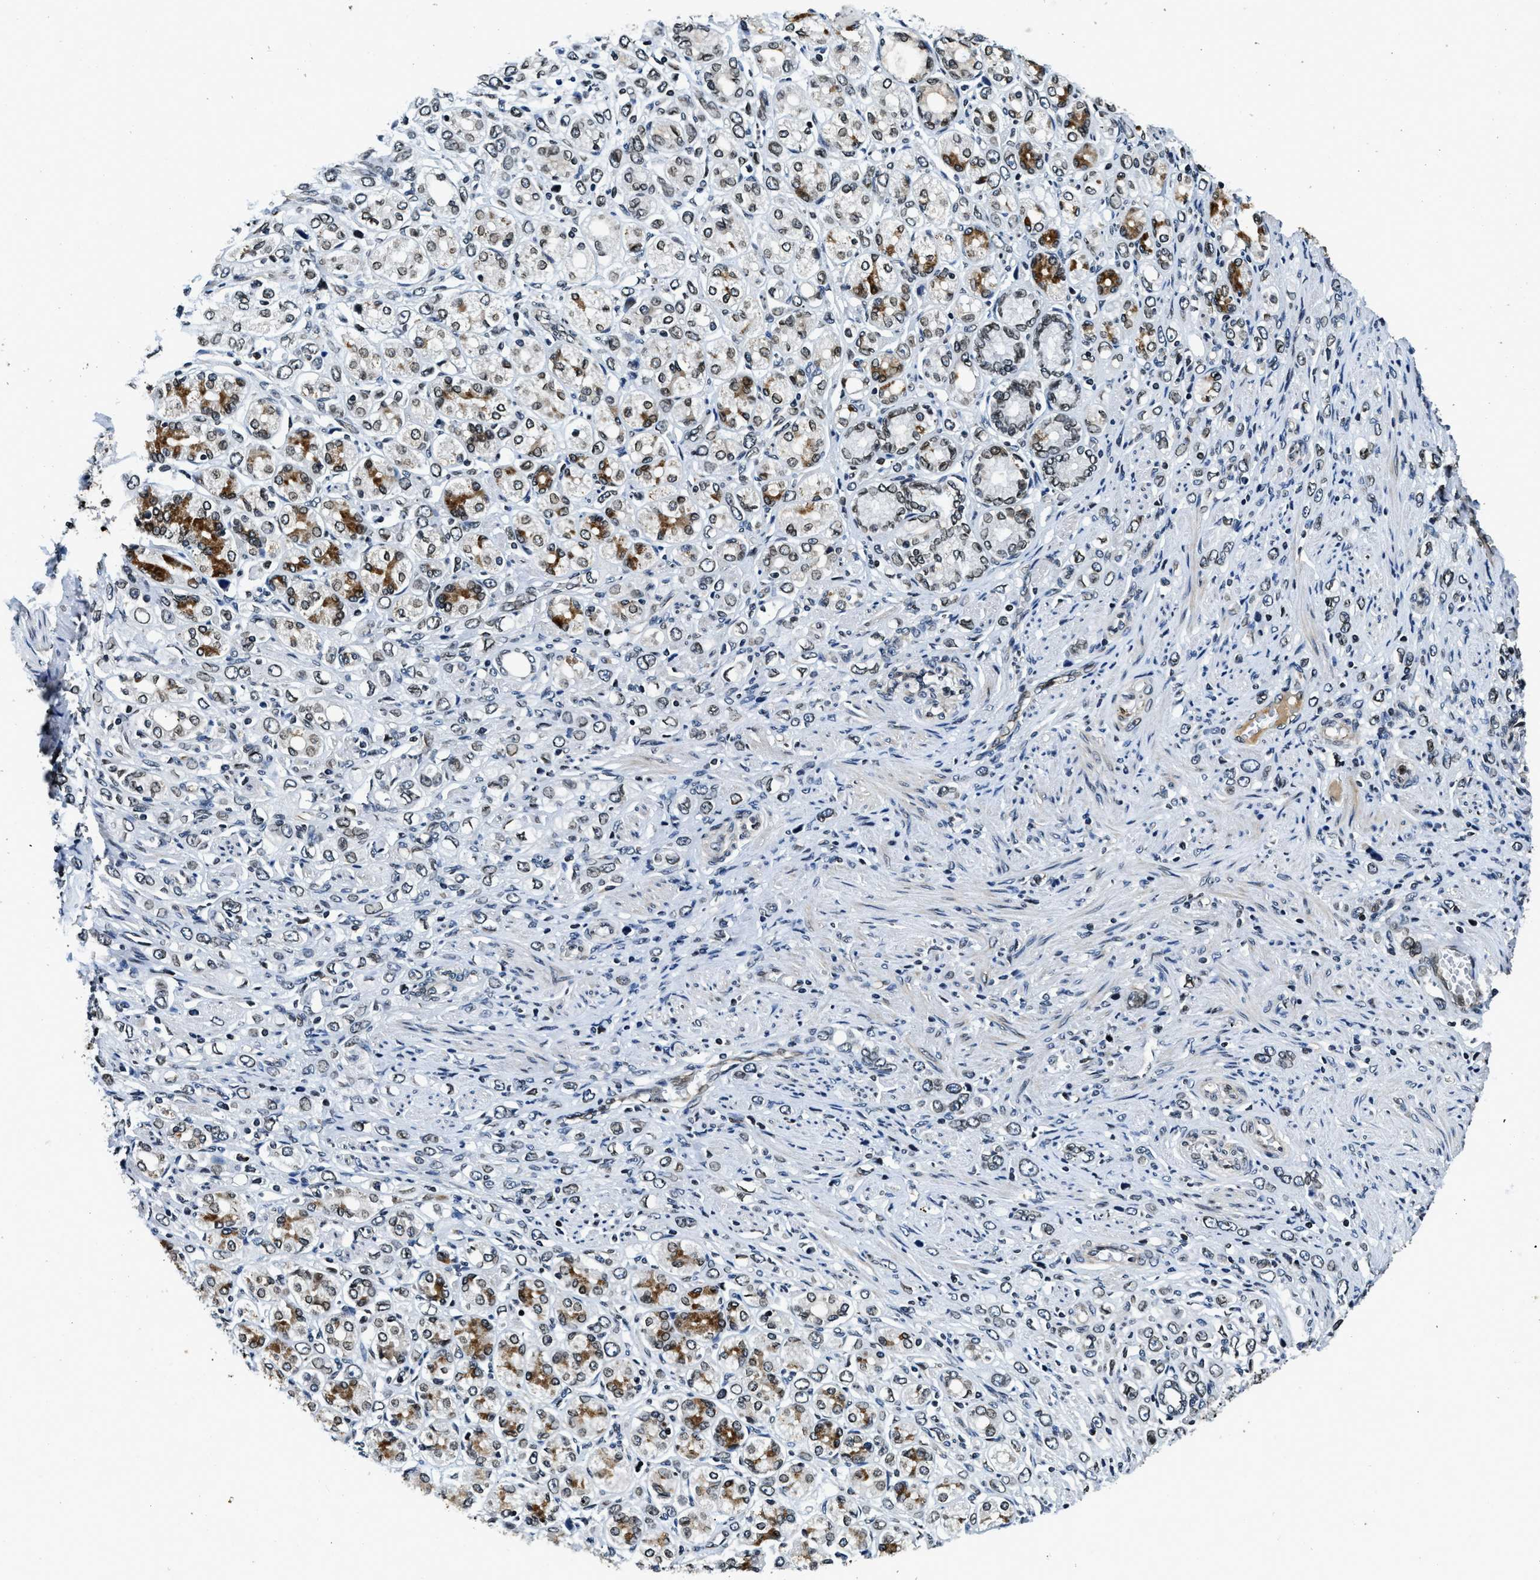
{"staining": {"intensity": "weak", "quantity": ">75%", "location": "nuclear"}, "tissue": "stomach cancer", "cell_type": "Tumor cells", "image_type": "cancer", "snomed": [{"axis": "morphology", "description": "Adenocarcinoma, NOS"}, {"axis": "topography", "description": "Stomach"}], "caption": "Immunohistochemical staining of stomach cancer (adenocarcinoma) demonstrates low levels of weak nuclear expression in approximately >75% of tumor cells.", "gene": "ZC3HC1", "patient": {"sex": "female", "age": 65}}